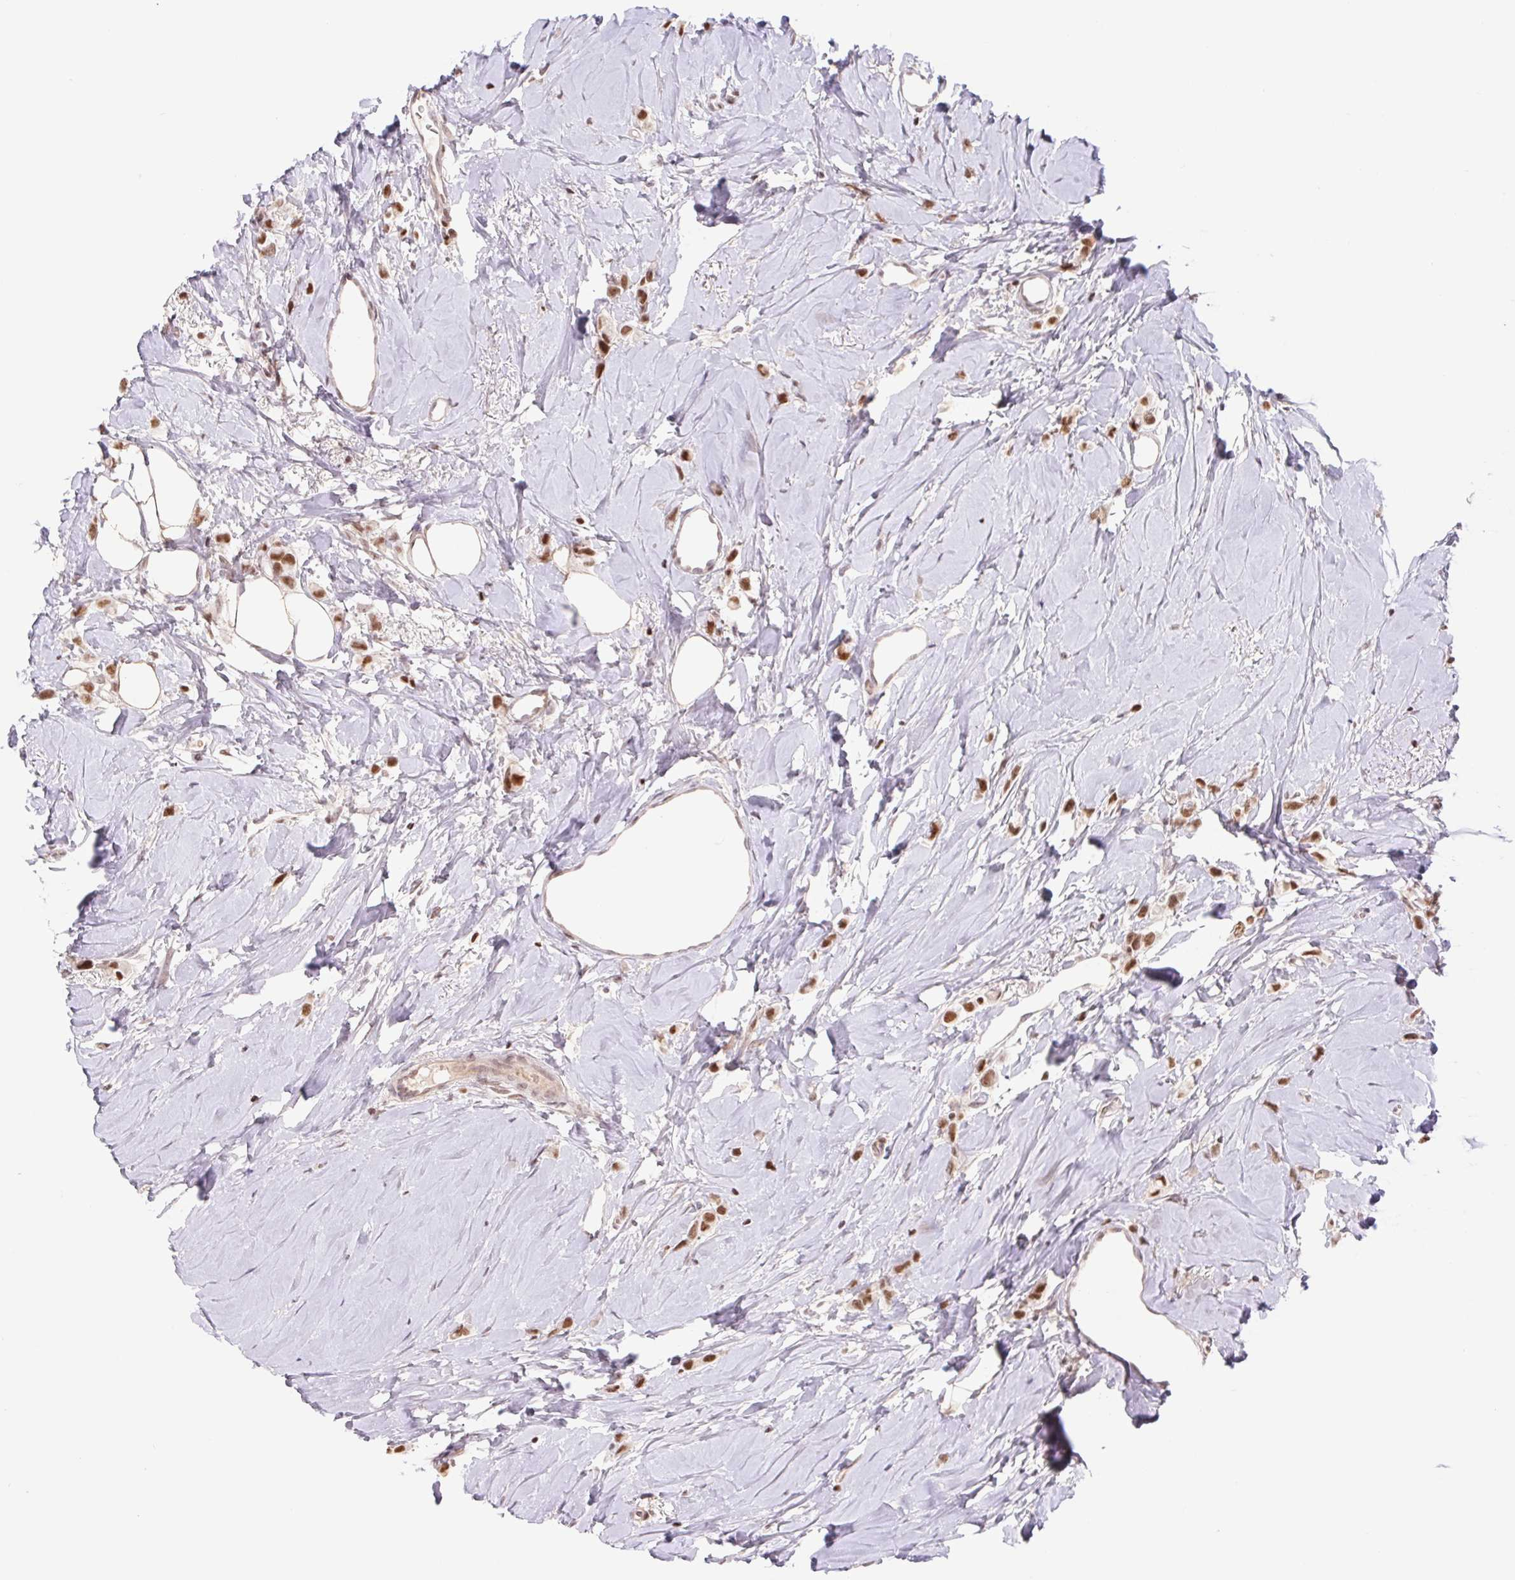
{"staining": {"intensity": "moderate", "quantity": ">75%", "location": "nuclear"}, "tissue": "breast cancer", "cell_type": "Tumor cells", "image_type": "cancer", "snomed": [{"axis": "morphology", "description": "Lobular carcinoma"}, {"axis": "topography", "description": "Breast"}], "caption": "Breast cancer (lobular carcinoma) stained for a protein (brown) reveals moderate nuclear positive expression in about >75% of tumor cells.", "gene": "TRERF1", "patient": {"sex": "female", "age": 66}}